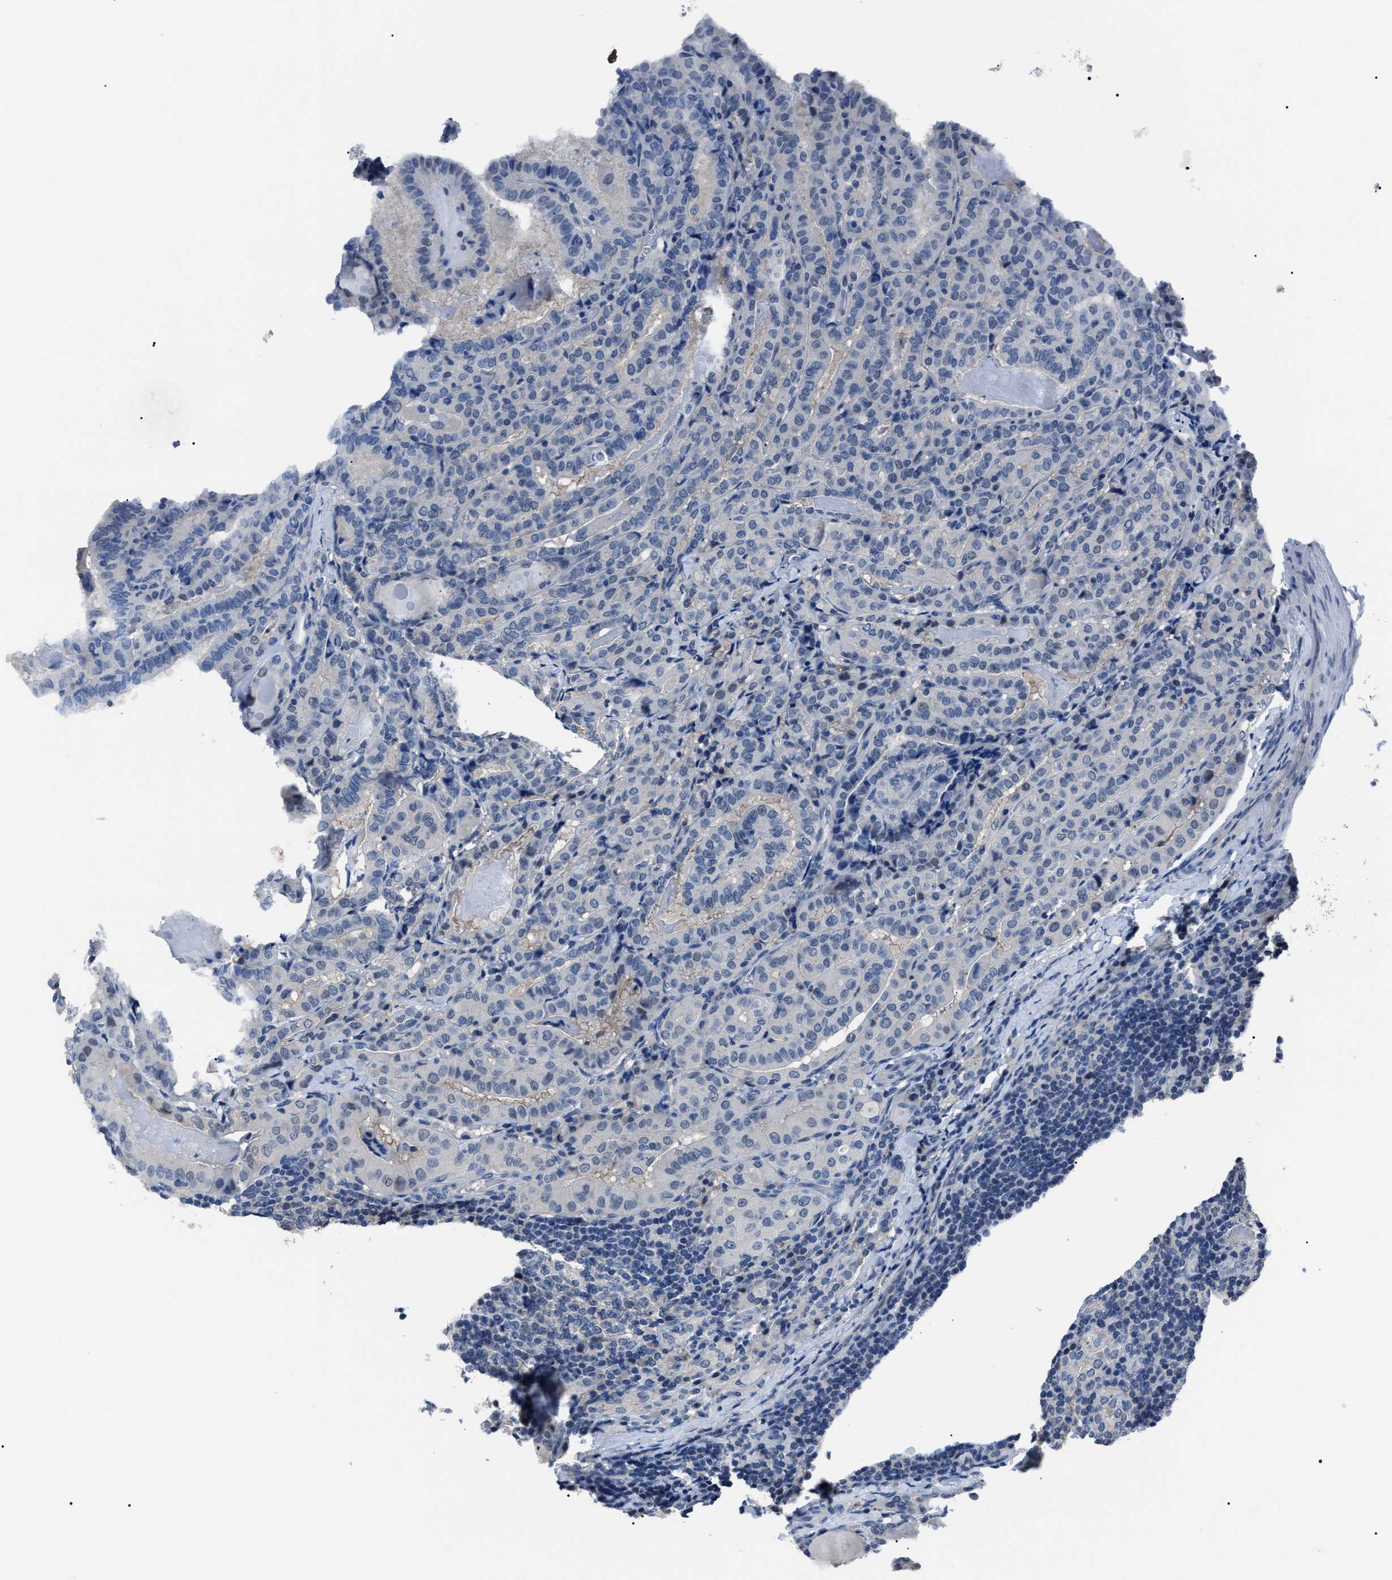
{"staining": {"intensity": "negative", "quantity": "none", "location": "none"}, "tissue": "thyroid cancer", "cell_type": "Tumor cells", "image_type": "cancer", "snomed": [{"axis": "morphology", "description": "Papillary adenocarcinoma, NOS"}, {"axis": "topography", "description": "Thyroid gland"}], "caption": "Tumor cells are negative for brown protein staining in thyroid cancer.", "gene": "LRWD1", "patient": {"sex": "female", "age": 42}}